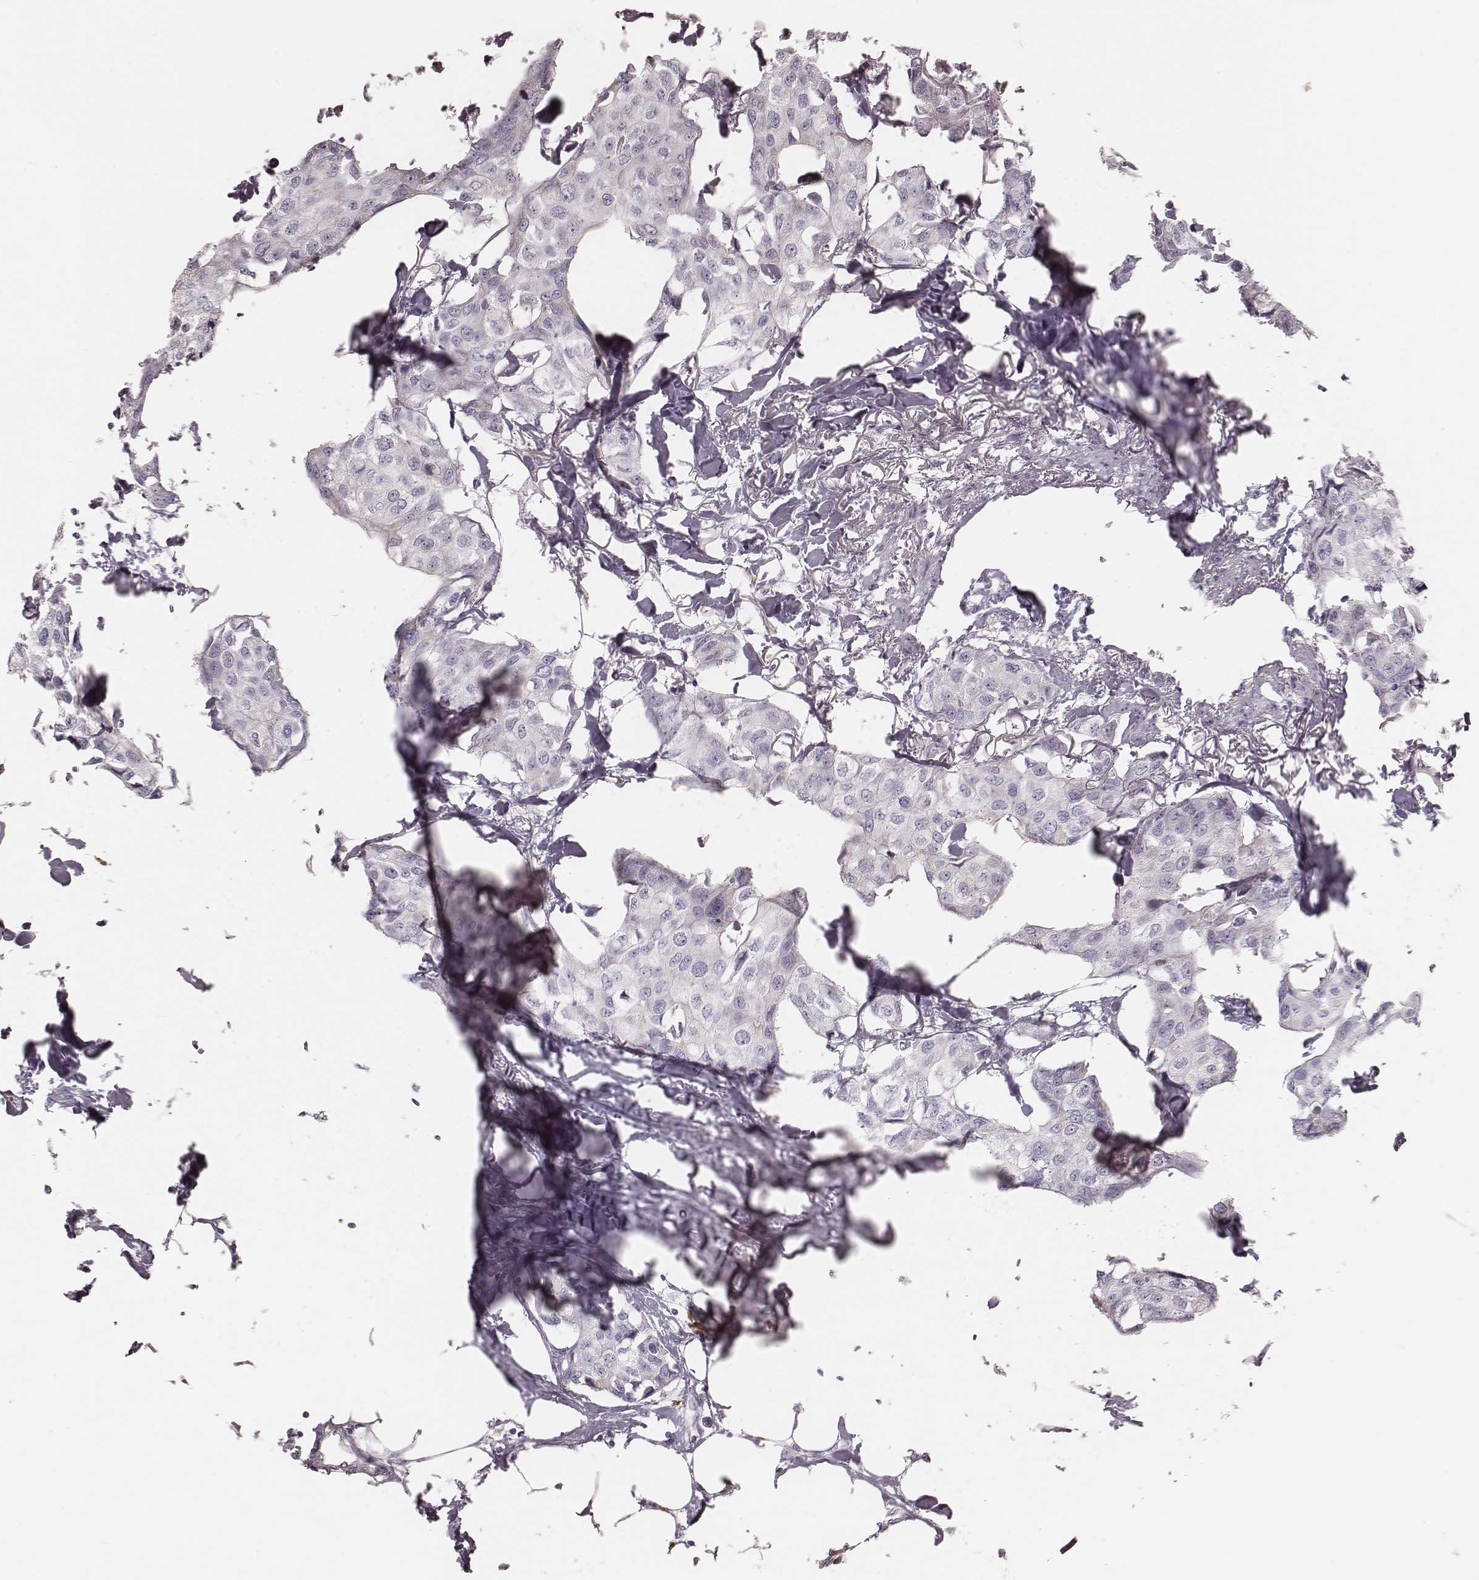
{"staining": {"intensity": "negative", "quantity": "none", "location": "none"}, "tissue": "breast cancer", "cell_type": "Tumor cells", "image_type": "cancer", "snomed": [{"axis": "morphology", "description": "Duct carcinoma"}, {"axis": "topography", "description": "Breast"}], "caption": "Histopathology image shows no protein expression in tumor cells of infiltrating ductal carcinoma (breast) tissue.", "gene": "KIF5C", "patient": {"sex": "female", "age": 80}}